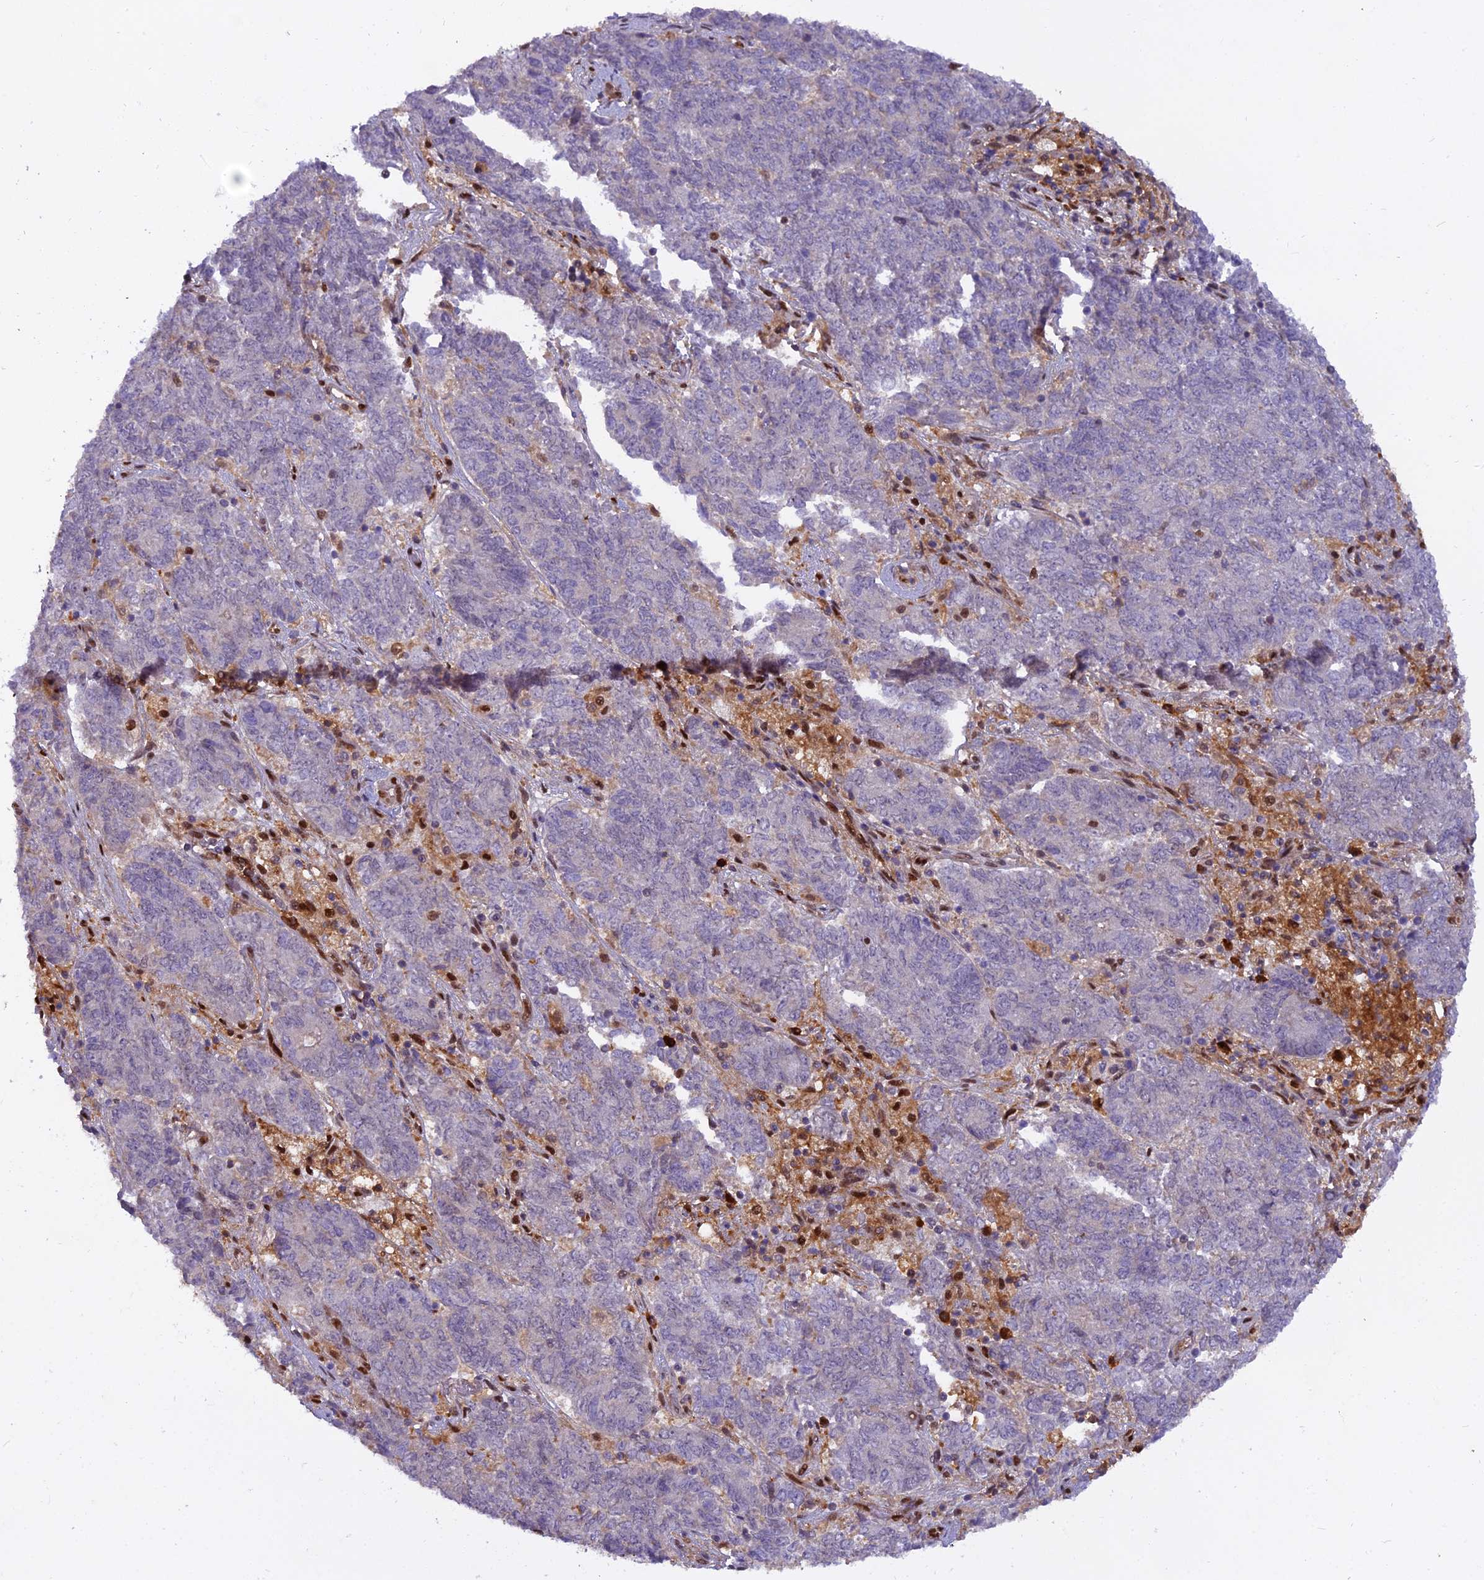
{"staining": {"intensity": "negative", "quantity": "none", "location": "none"}, "tissue": "endometrial cancer", "cell_type": "Tumor cells", "image_type": "cancer", "snomed": [{"axis": "morphology", "description": "Adenocarcinoma, NOS"}, {"axis": "topography", "description": "Endometrium"}], "caption": "The IHC image has no significant staining in tumor cells of endometrial cancer tissue.", "gene": "NPEPL1", "patient": {"sex": "female", "age": 80}}